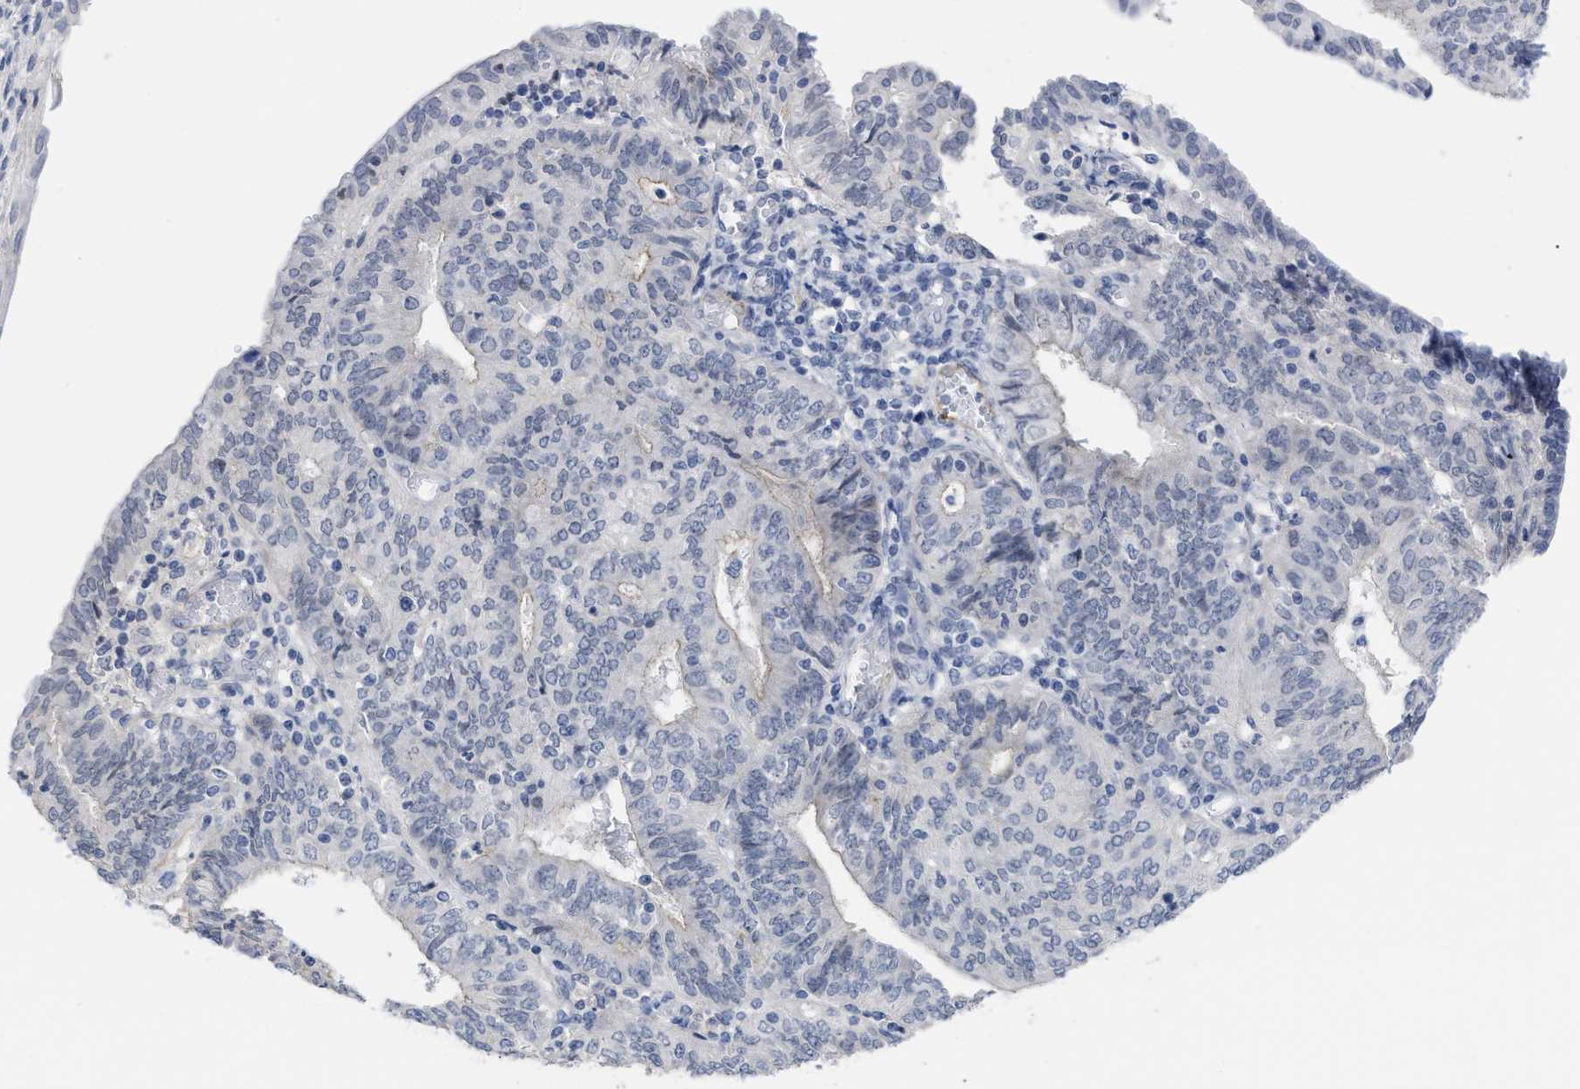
{"staining": {"intensity": "negative", "quantity": "none", "location": "none"}, "tissue": "endometrial cancer", "cell_type": "Tumor cells", "image_type": "cancer", "snomed": [{"axis": "morphology", "description": "Adenocarcinoma, NOS"}, {"axis": "topography", "description": "Endometrium"}], "caption": "An immunohistochemistry (IHC) image of endometrial adenocarcinoma is shown. There is no staining in tumor cells of endometrial adenocarcinoma.", "gene": "ACKR1", "patient": {"sex": "female", "age": 58}}